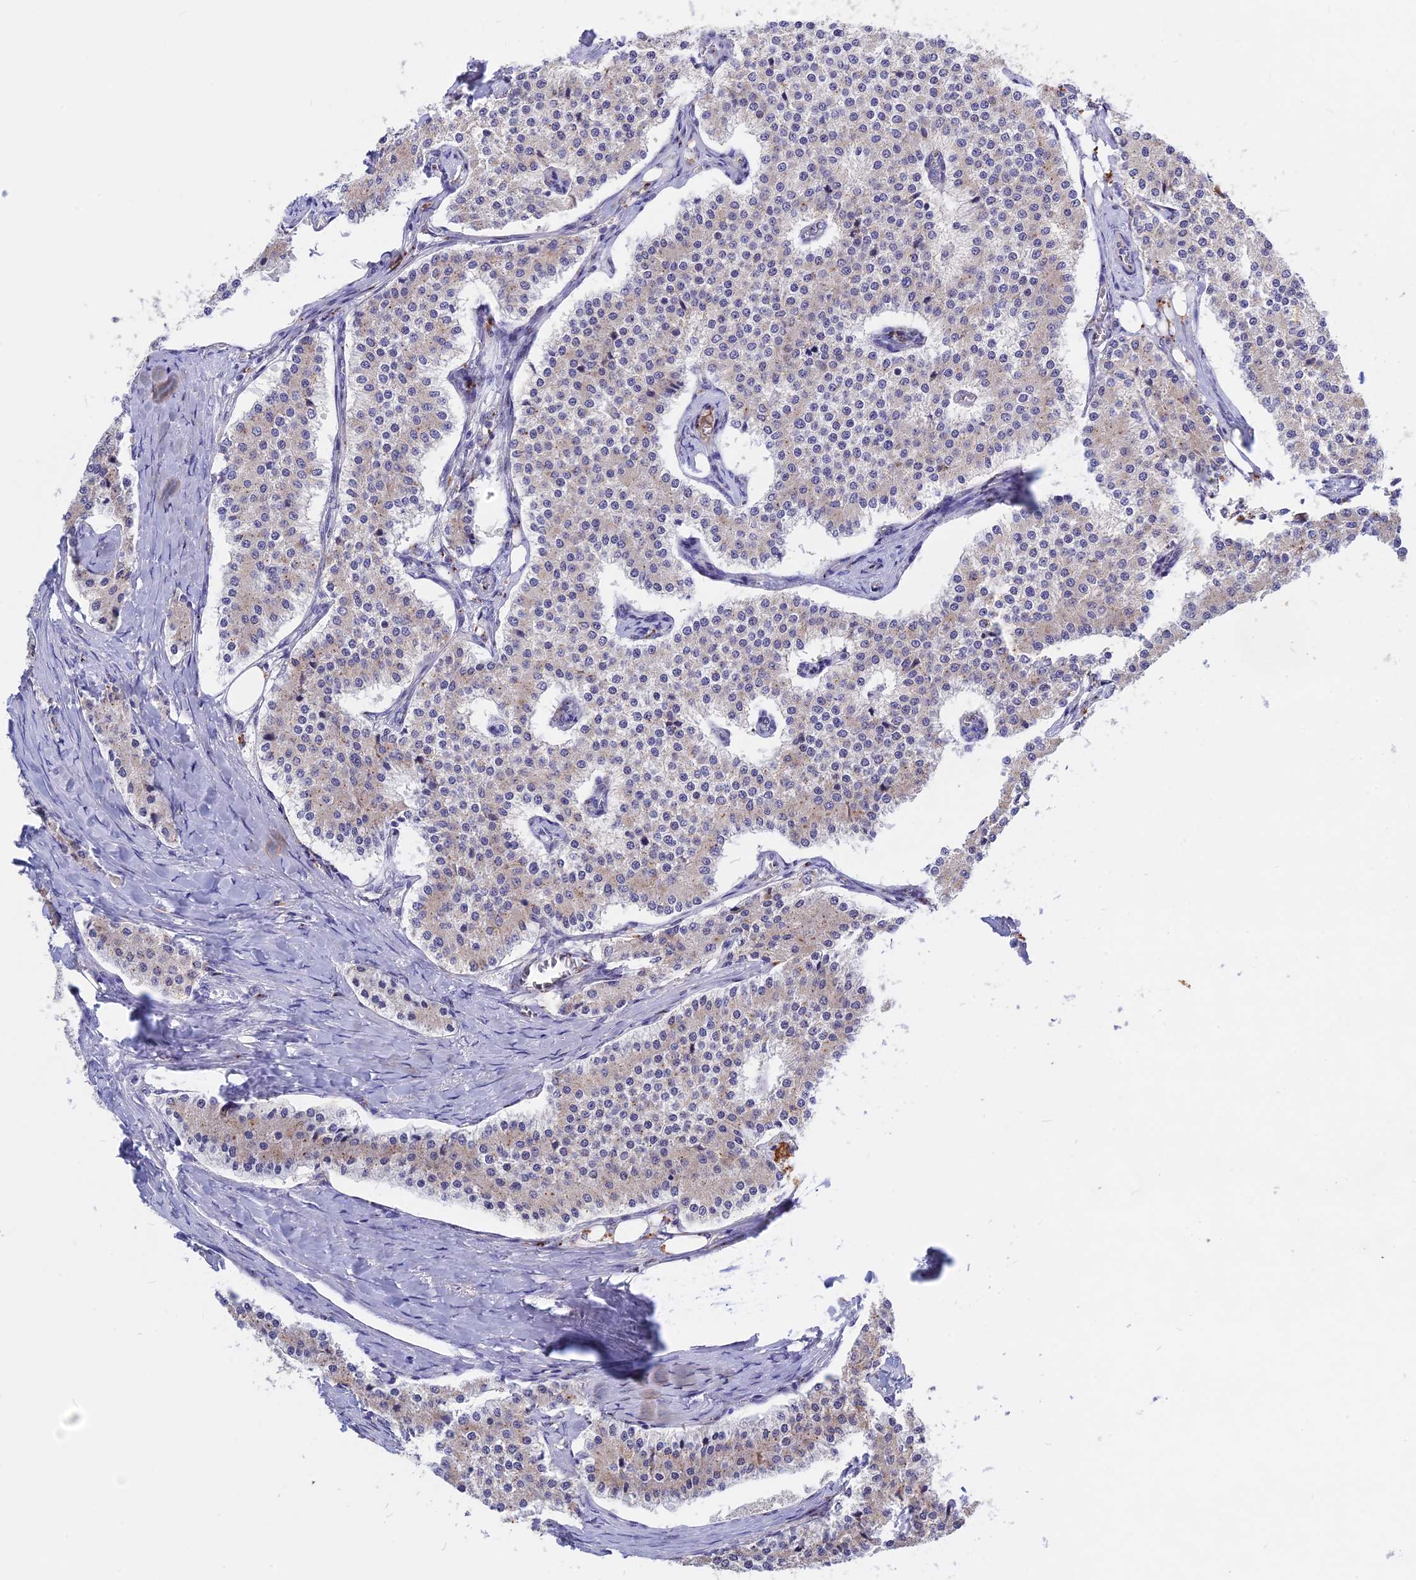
{"staining": {"intensity": "negative", "quantity": "none", "location": "none"}, "tissue": "carcinoid", "cell_type": "Tumor cells", "image_type": "cancer", "snomed": [{"axis": "morphology", "description": "Carcinoid, malignant, NOS"}, {"axis": "topography", "description": "Colon"}], "caption": "Immunohistochemistry of carcinoid exhibits no positivity in tumor cells.", "gene": "GK5", "patient": {"sex": "female", "age": 52}}